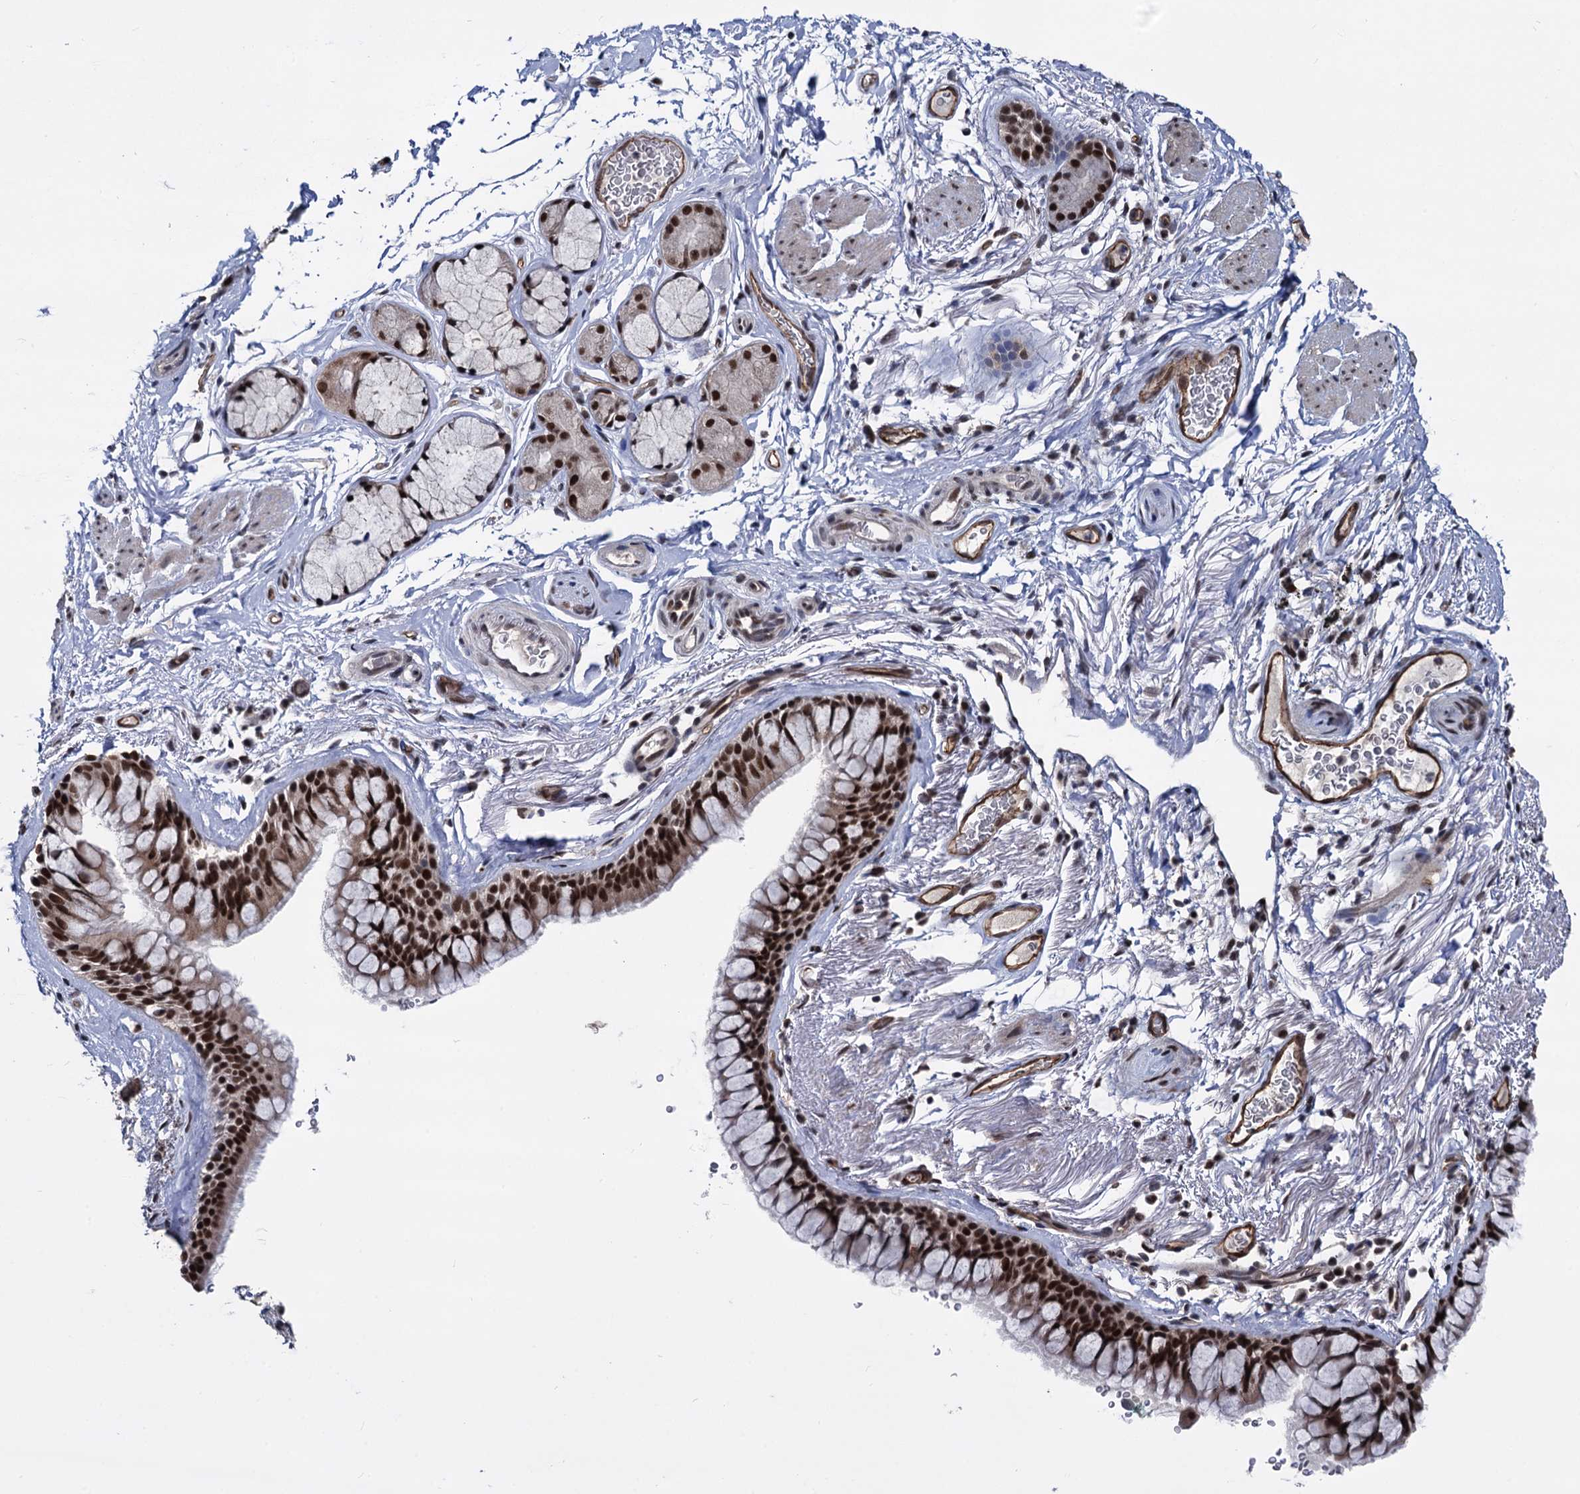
{"staining": {"intensity": "strong", "quantity": ">75%", "location": "nuclear"}, "tissue": "bronchus", "cell_type": "Respiratory epithelial cells", "image_type": "normal", "snomed": [{"axis": "morphology", "description": "Normal tissue, NOS"}, {"axis": "topography", "description": "Cartilage tissue"}], "caption": "High-power microscopy captured an immunohistochemistry photomicrograph of unremarkable bronchus, revealing strong nuclear staining in about >75% of respiratory epithelial cells.", "gene": "GALNT11", "patient": {"sex": "male", "age": 63}}